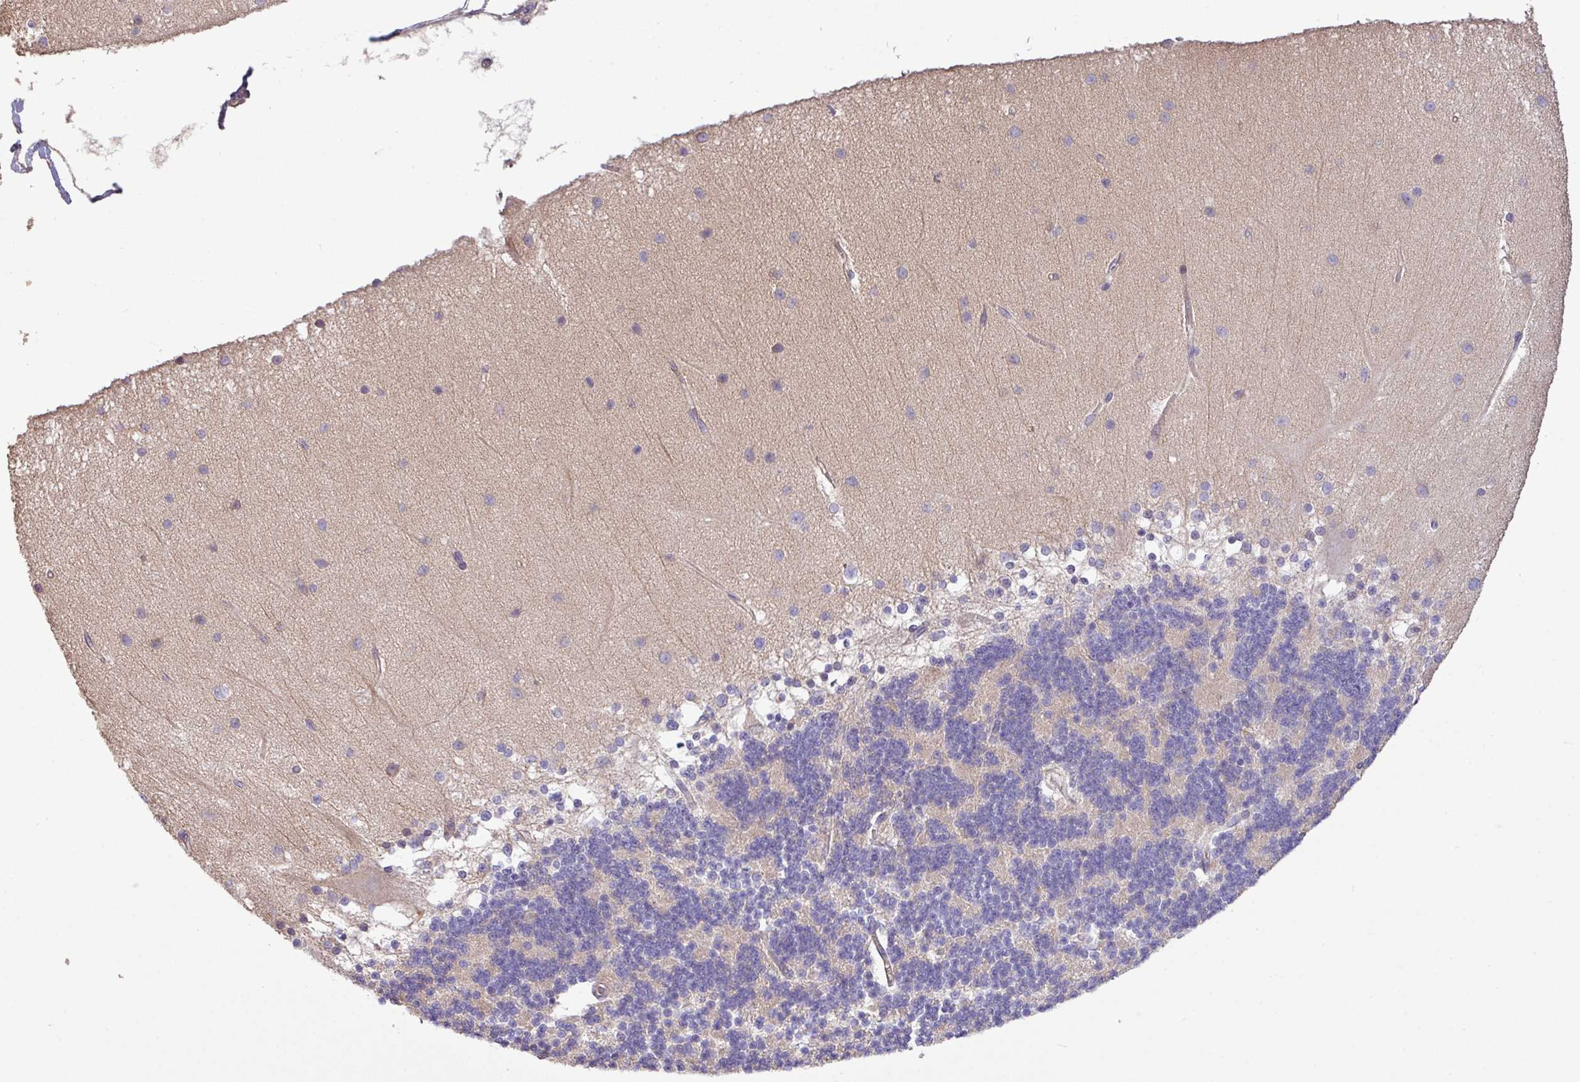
{"staining": {"intensity": "weak", "quantity": "25%-75%", "location": "cytoplasmic/membranous"}, "tissue": "cerebellum", "cell_type": "Cells in granular layer", "image_type": "normal", "snomed": [{"axis": "morphology", "description": "Normal tissue, NOS"}, {"axis": "topography", "description": "Cerebellum"}], "caption": "Immunohistochemical staining of unremarkable human cerebellum shows 25%-75% levels of weak cytoplasmic/membranous protein expression in about 25%-75% of cells in granular layer.", "gene": "MEGF6", "patient": {"sex": "female", "age": 54}}